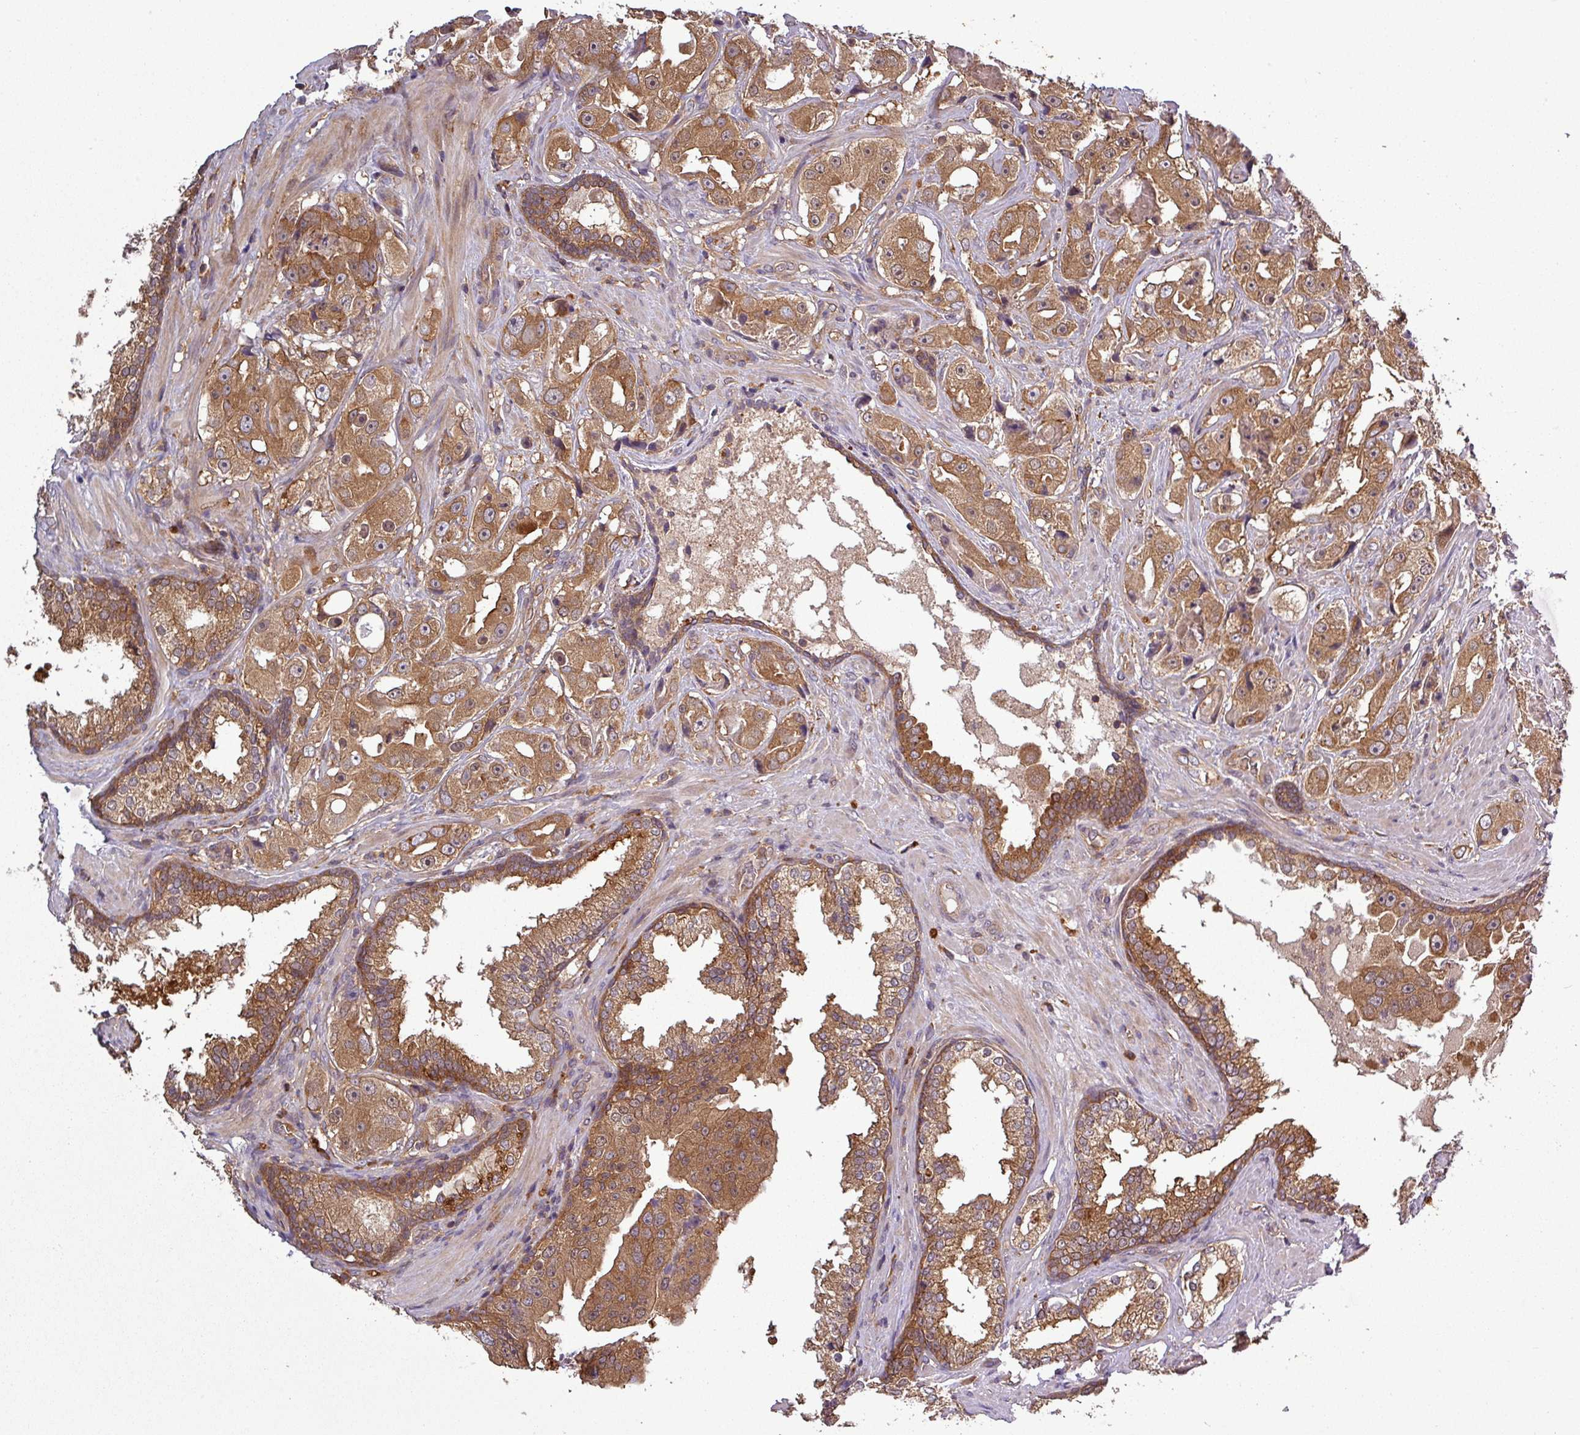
{"staining": {"intensity": "moderate", "quantity": ">75%", "location": "cytoplasmic/membranous"}, "tissue": "prostate cancer", "cell_type": "Tumor cells", "image_type": "cancer", "snomed": [{"axis": "morphology", "description": "Adenocarcinoma, High grade"}, {"axis": "topography", "description": "Prostate"}], "caption": "The immunohistochemical stain labels moderate cytoplasmic/membranous positivity in tumor cells of prostate high-grade adenocarcinoma tissue.", "gene": "SIRPB2", "patient": {"sex": "male", "age": 73}}